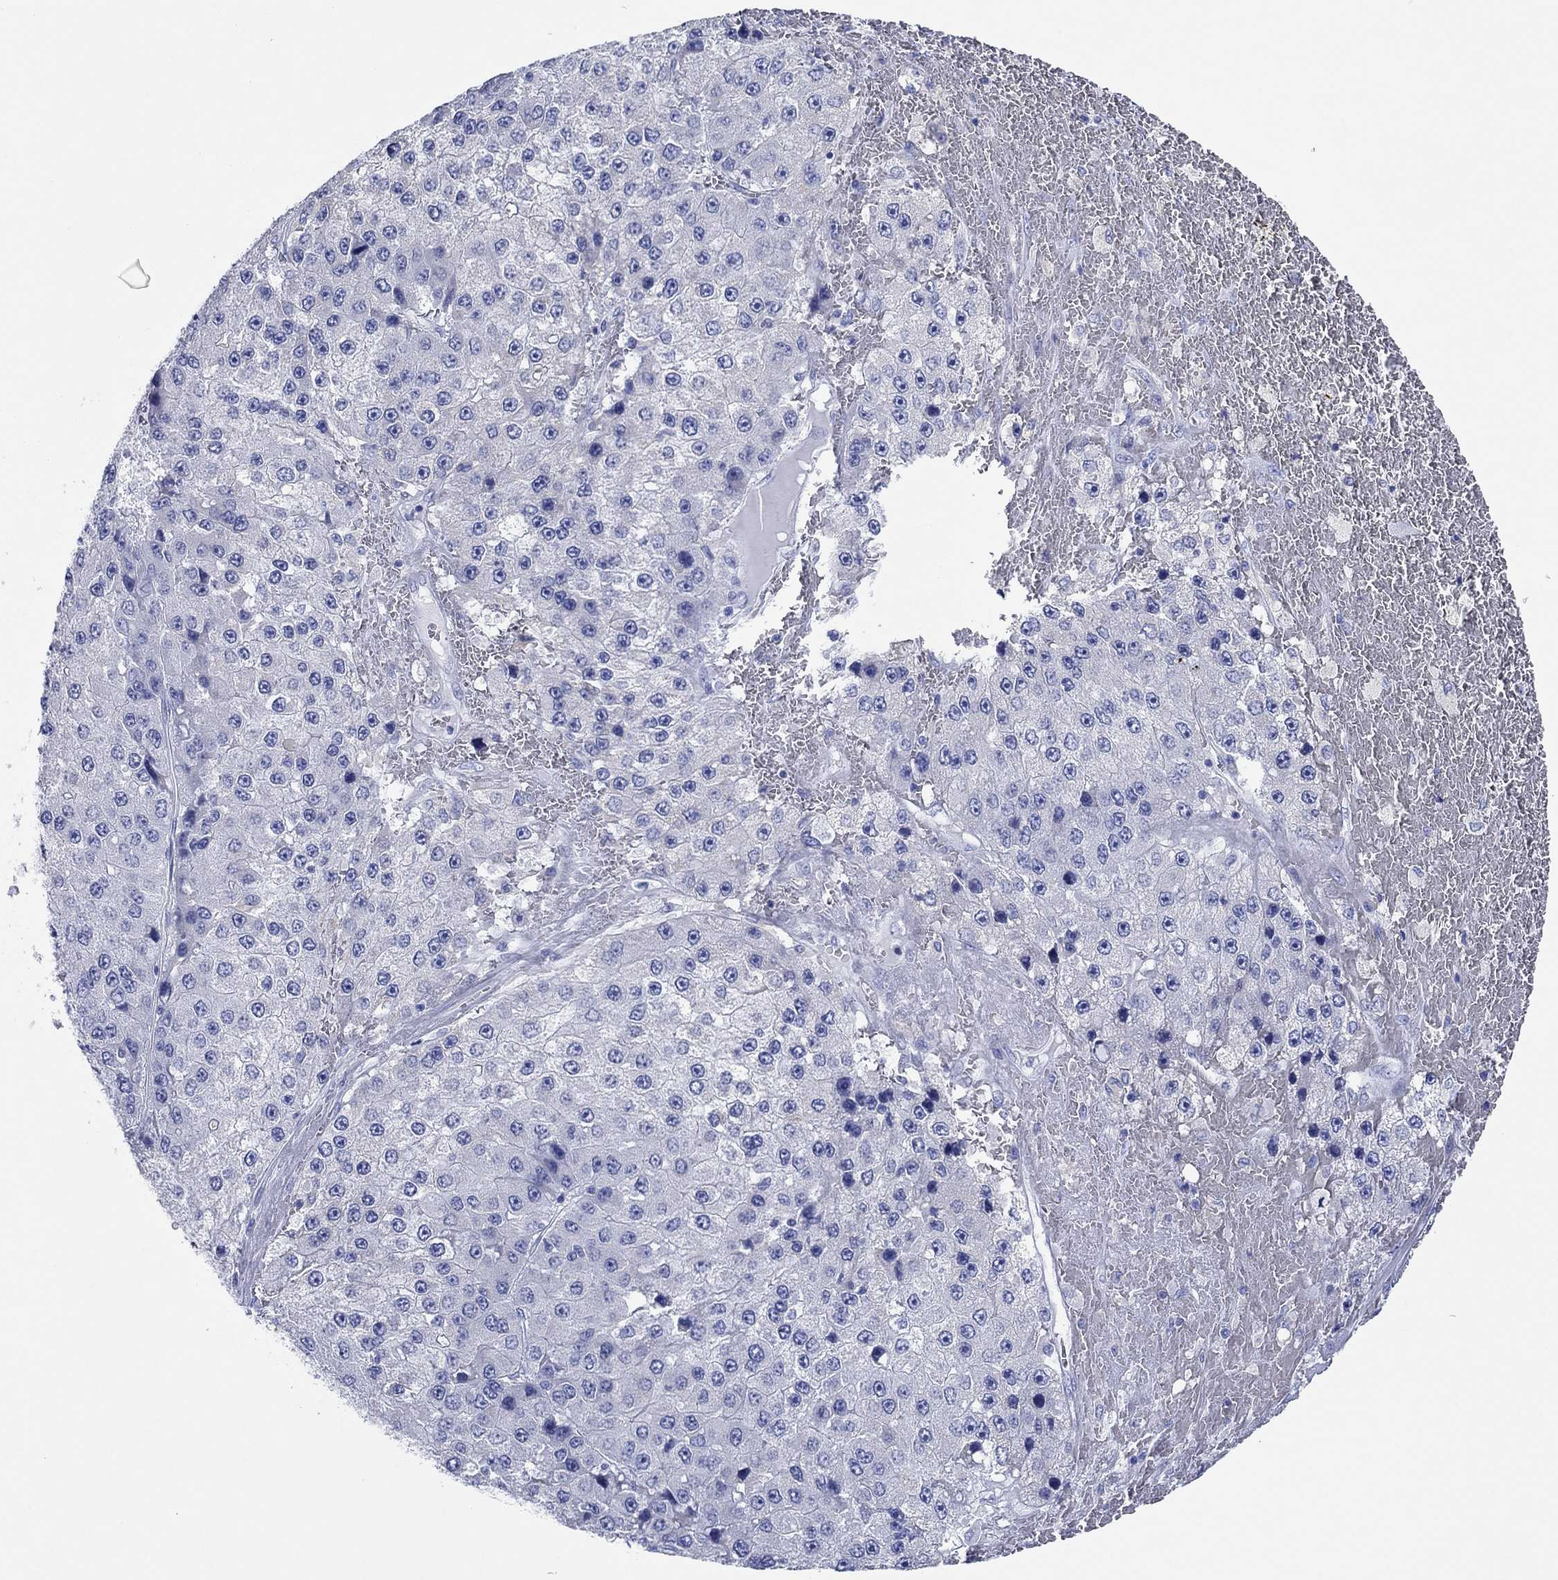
{"staining": {"intensity": "negative", "quantity": "none", "location": "none"}, "tissue": "liver cancer", "cell_type": "Tumor cells", "image_type": "cancer", "snomed": [{"axis": "morphology", "description": "Carcinoma, Hepatocellular, NOS"}, {"axis": "topography", "description": "Liver"}], "caption": "This photomicrograph is of liver cancer stained with IHC to label a protein in brown with the nuclei are counter-stained blue. There is no positivity in tumor cells.", "gene": "HCRT", "patient": {"sex": "female", "age": 73}}